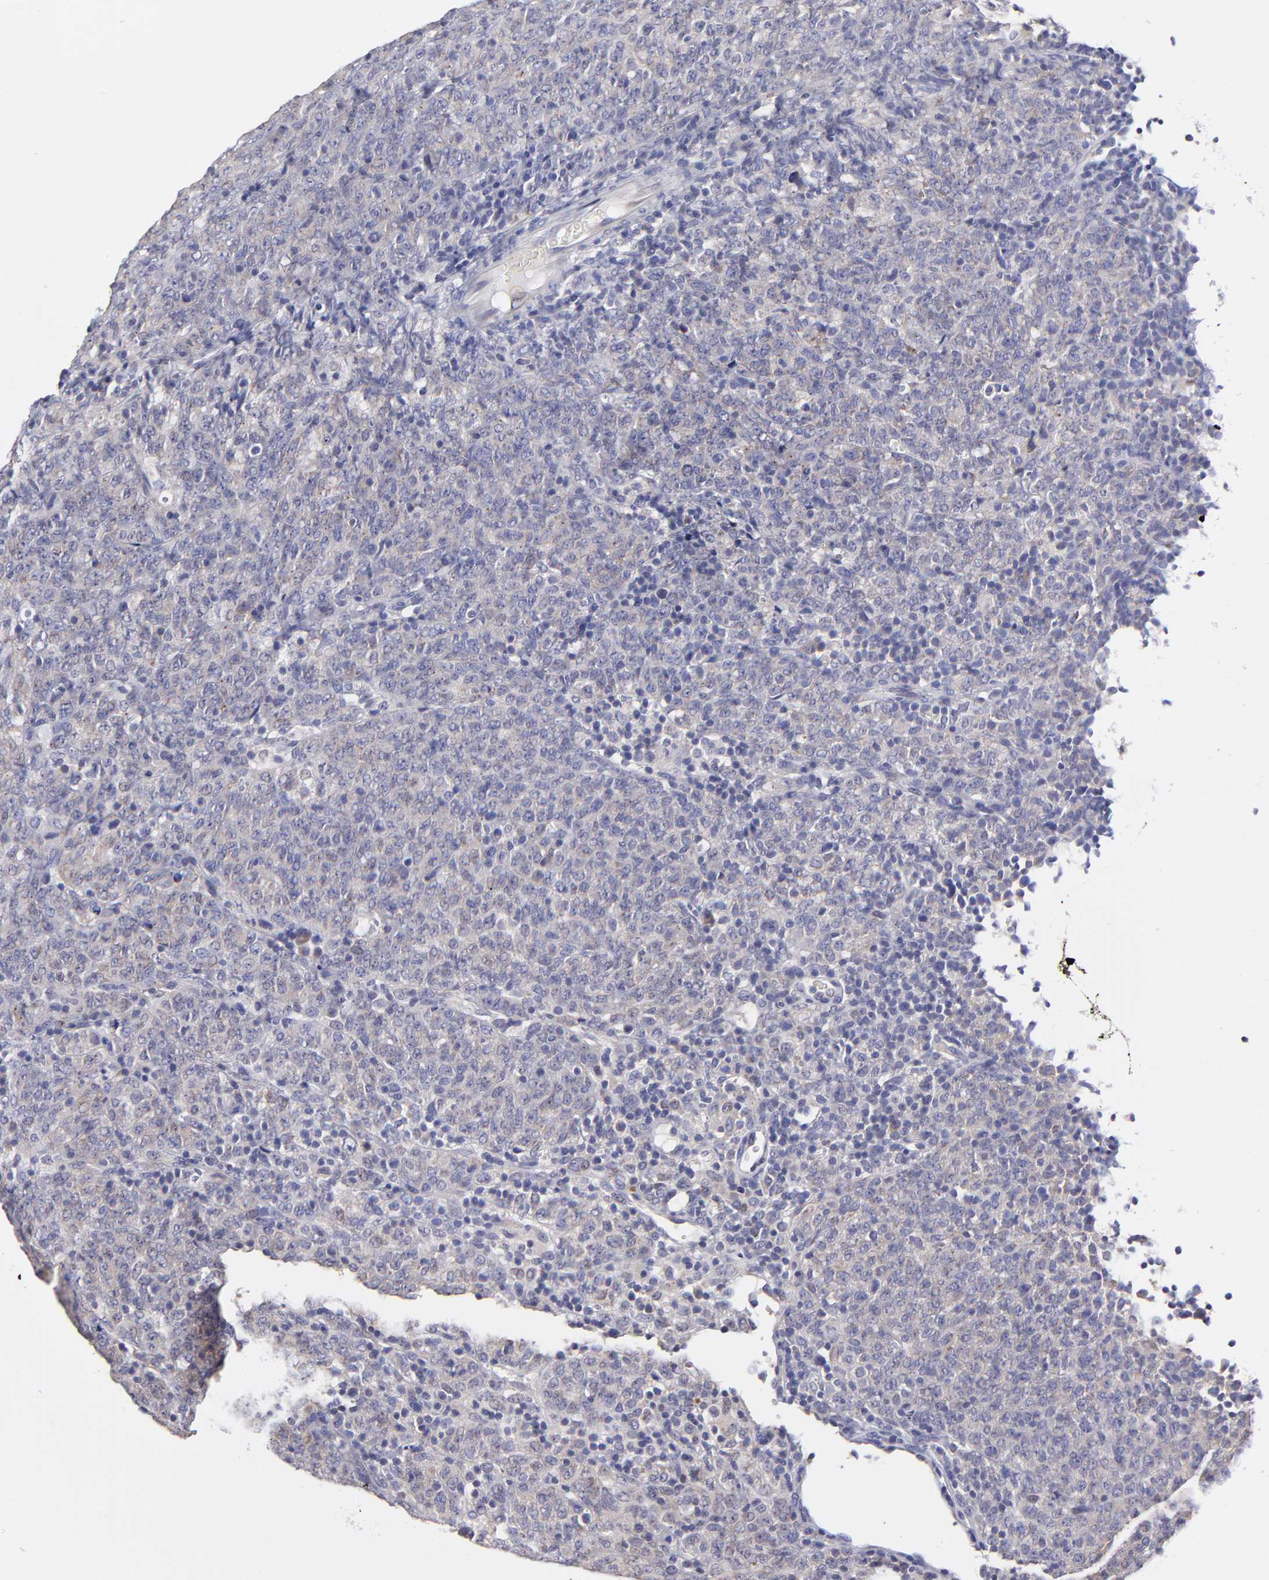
{"staining": {"intensity": "negative", "quantity": "none", "location": "none"}, "tissue": "lymphoma", "cell_type": "Tumor cells", "image_type": "cancer", "snomed": [{"axis": "morphology", "description": "Malignant lymphoma, non-Hodgkin's type, High grade"}, {"axis": "topography", "description": "Tonsil"}], "caption": "Tumor cells are negative for brown protein staining in lymphoma.", "gene": "BTG2", "patient": {"sex": "female", "age": 36}}